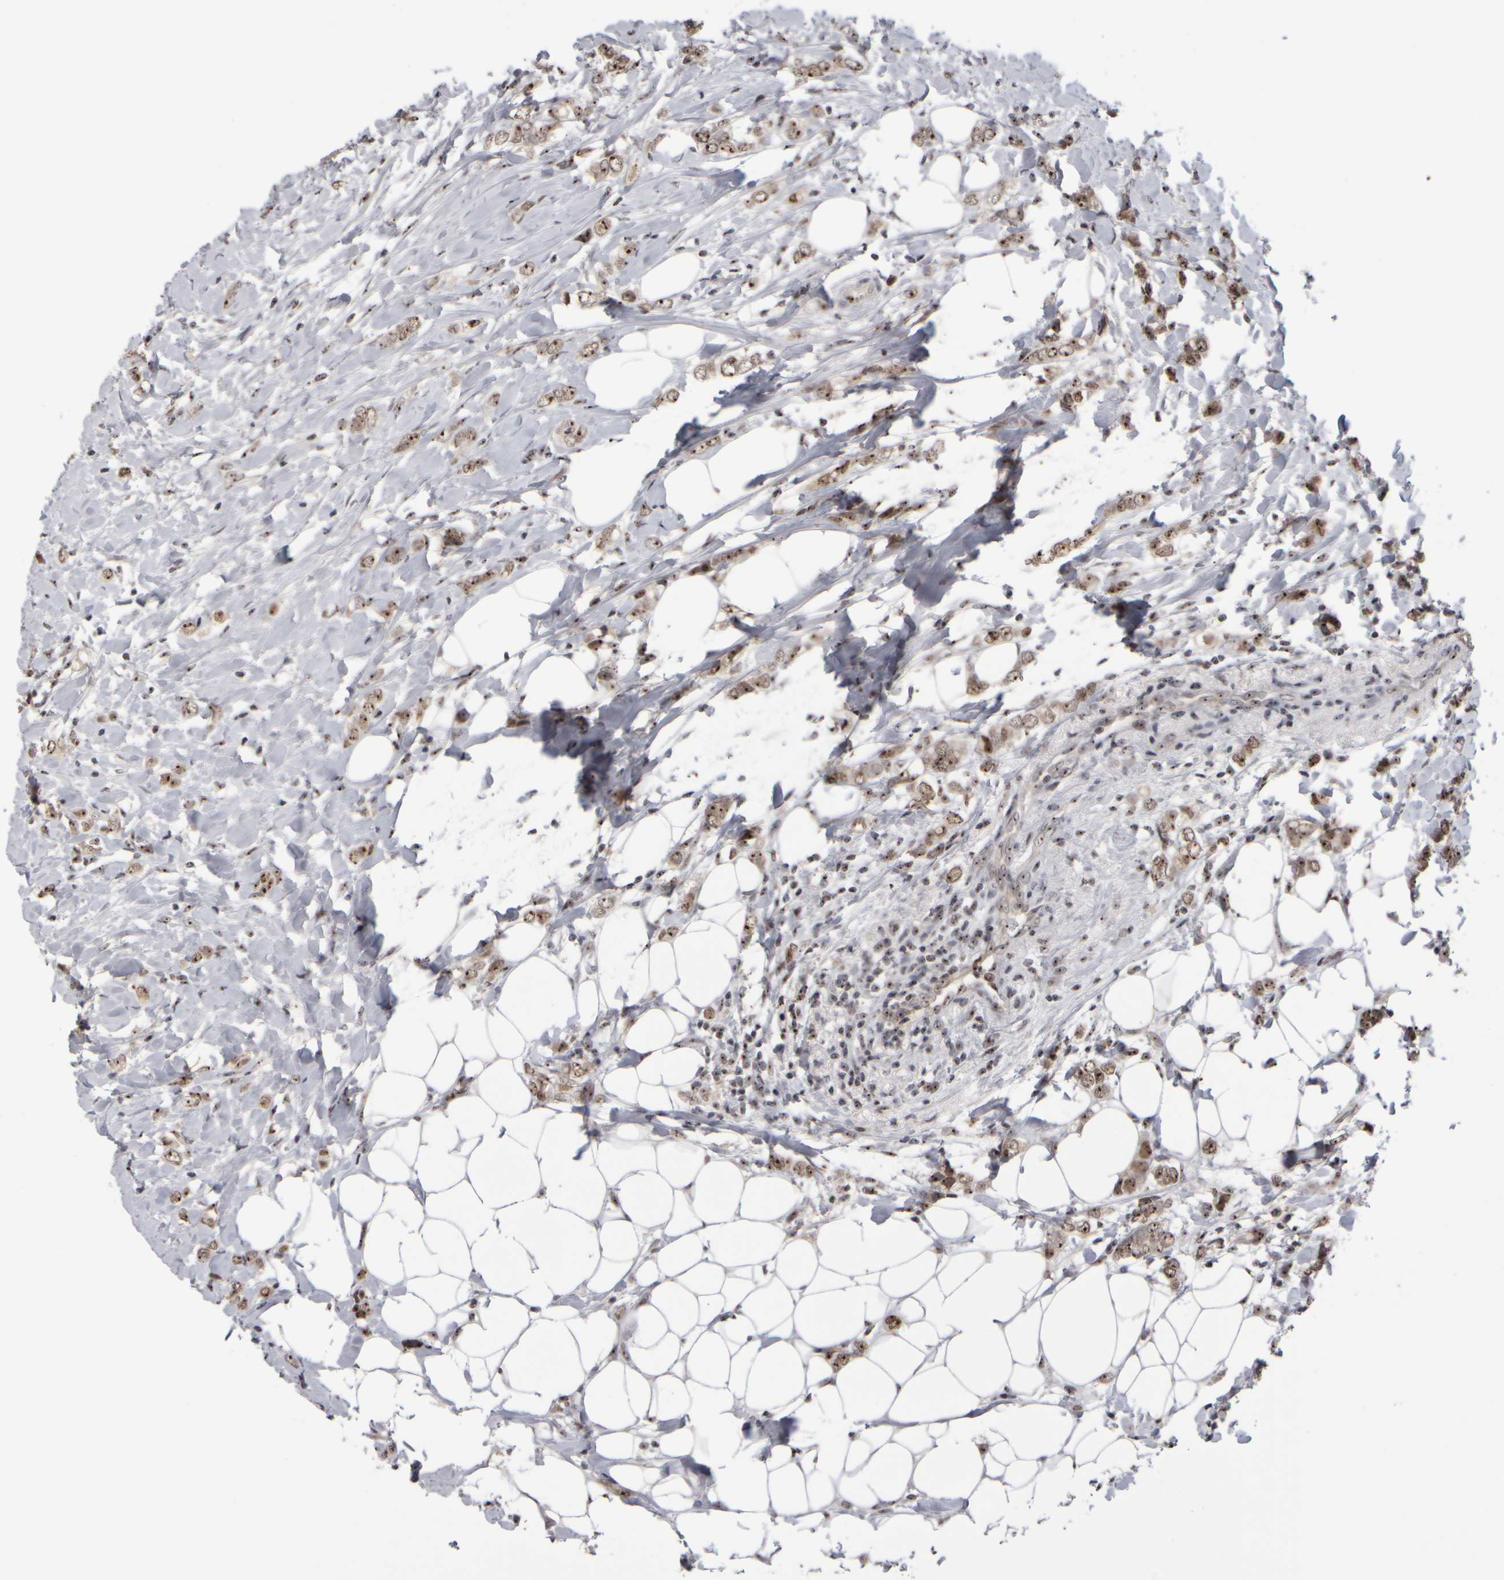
{"staining": {"intensity": "moderate", "quantity": ">75%", "location": "cytoplasmic/membranous,nuclear"}, "tissue": "breast cancer", "cell_type": "Tumor cells", "image_type": "cancer", "snomed": [{"axis": "morphology", "description": "Normal tissue, NOS"}, {"axis": "morphology", "description": "Lobular carcinoma"}, {"axis": "topography", "description": "Breast"}], "caption": "Immunohistochemical staining of human breast lobular carcinoma exhibits medium levels of moderate cytoplasmic/membranous and nuclear staining in approximately >75% of tumor cells.", "gene": "SURF6", "patient": {"sex": "female", "age": 47}}